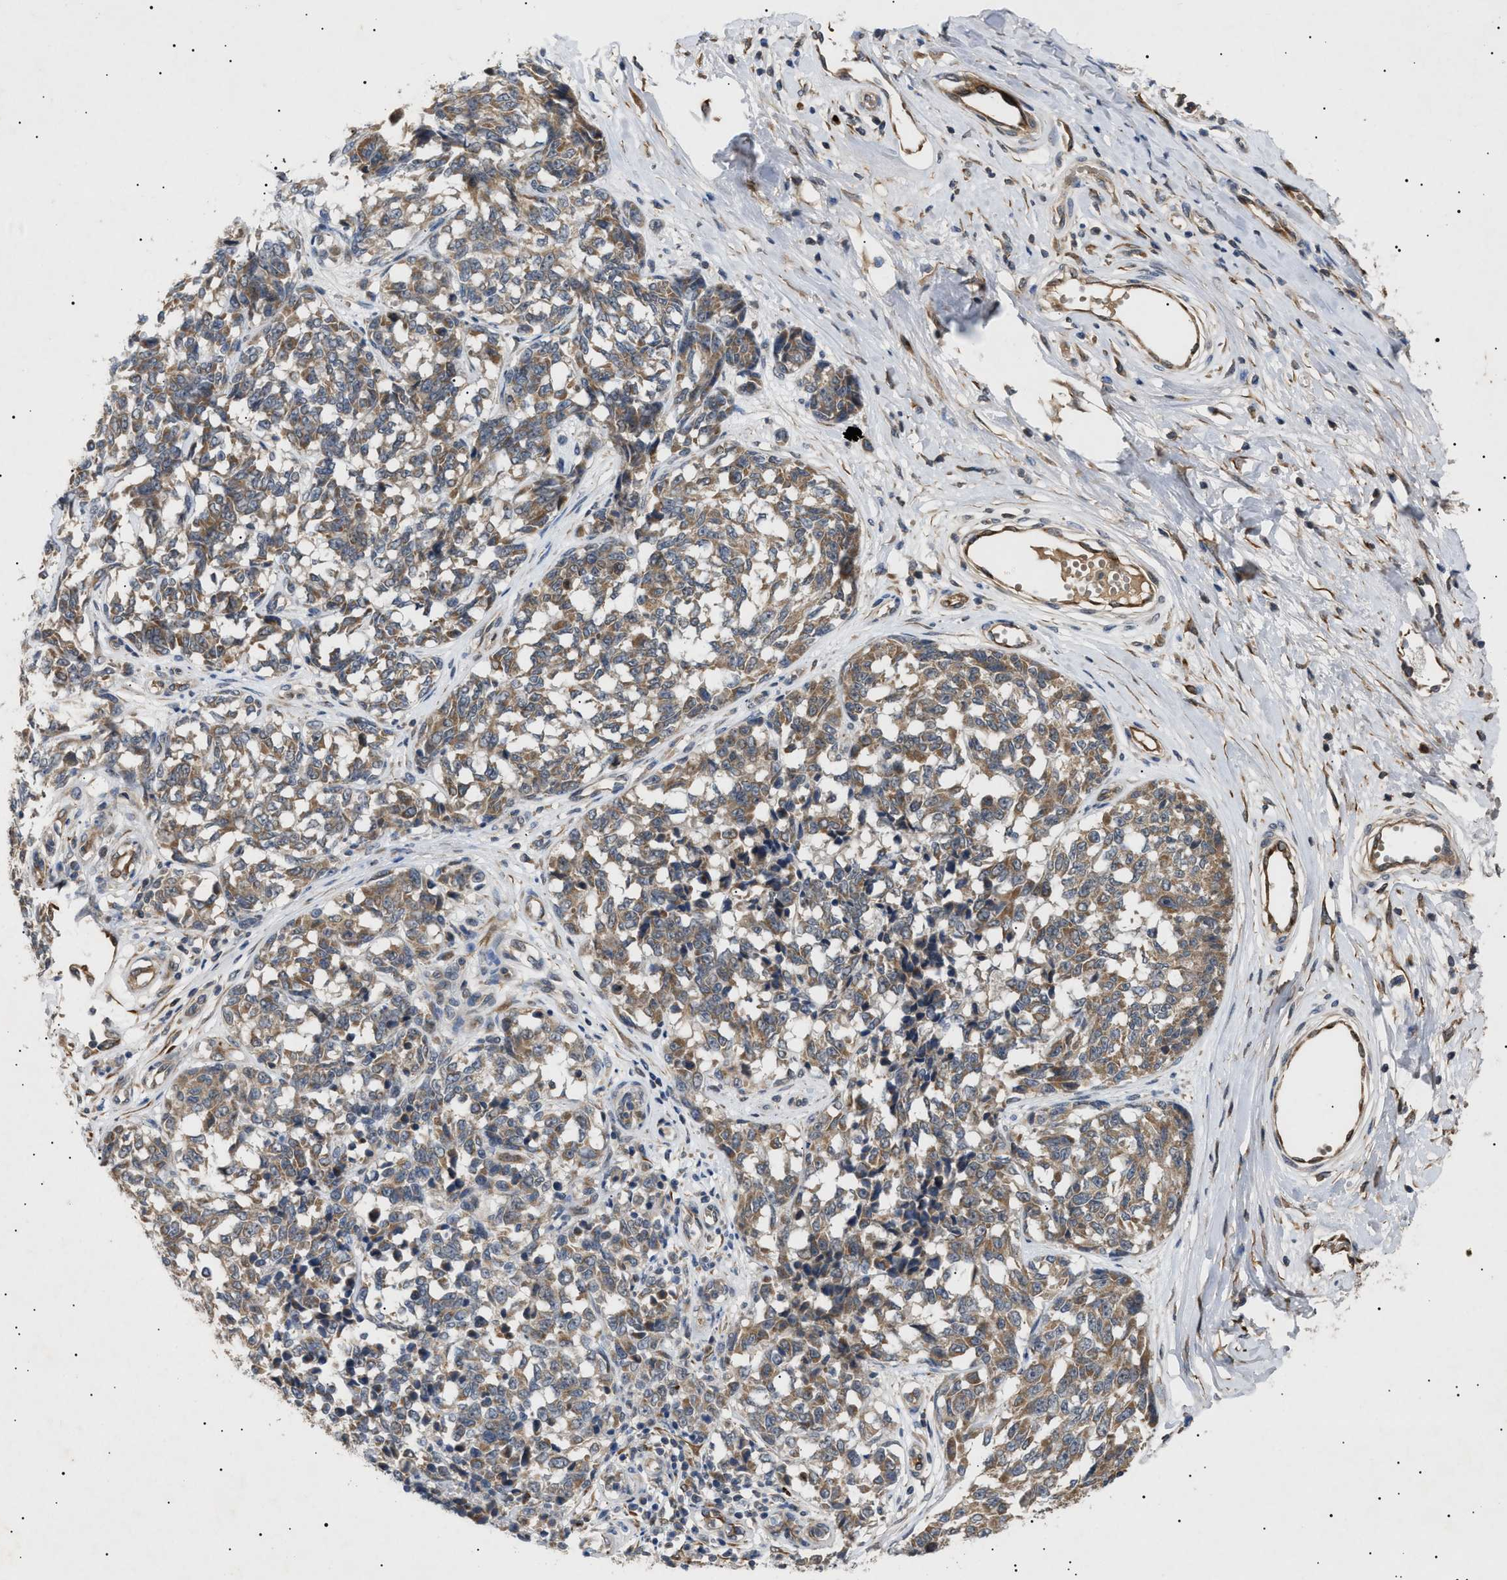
{"staining": {"intensity": "moderate", "quantity": ">75%", "location": "cytoplasmic/membranous"}, "tissue": "melanoma", "cell_type": "Tumor cells", "image_type": "cancer", "snomed": [{"axis": "morphology", "description": "Malignant melanoma, NOS"}, {"axis": "topography", "description": "Skin"}], "caption": "Approximately >75% of tumor cells in human malignant melanoma demonstrate moderate cytoplasmic/membranous protein positivity as visualized by brown immunohistochemical staining.", "gene": "SIRT5", "patient": {"sex": "female", "age": 64}}